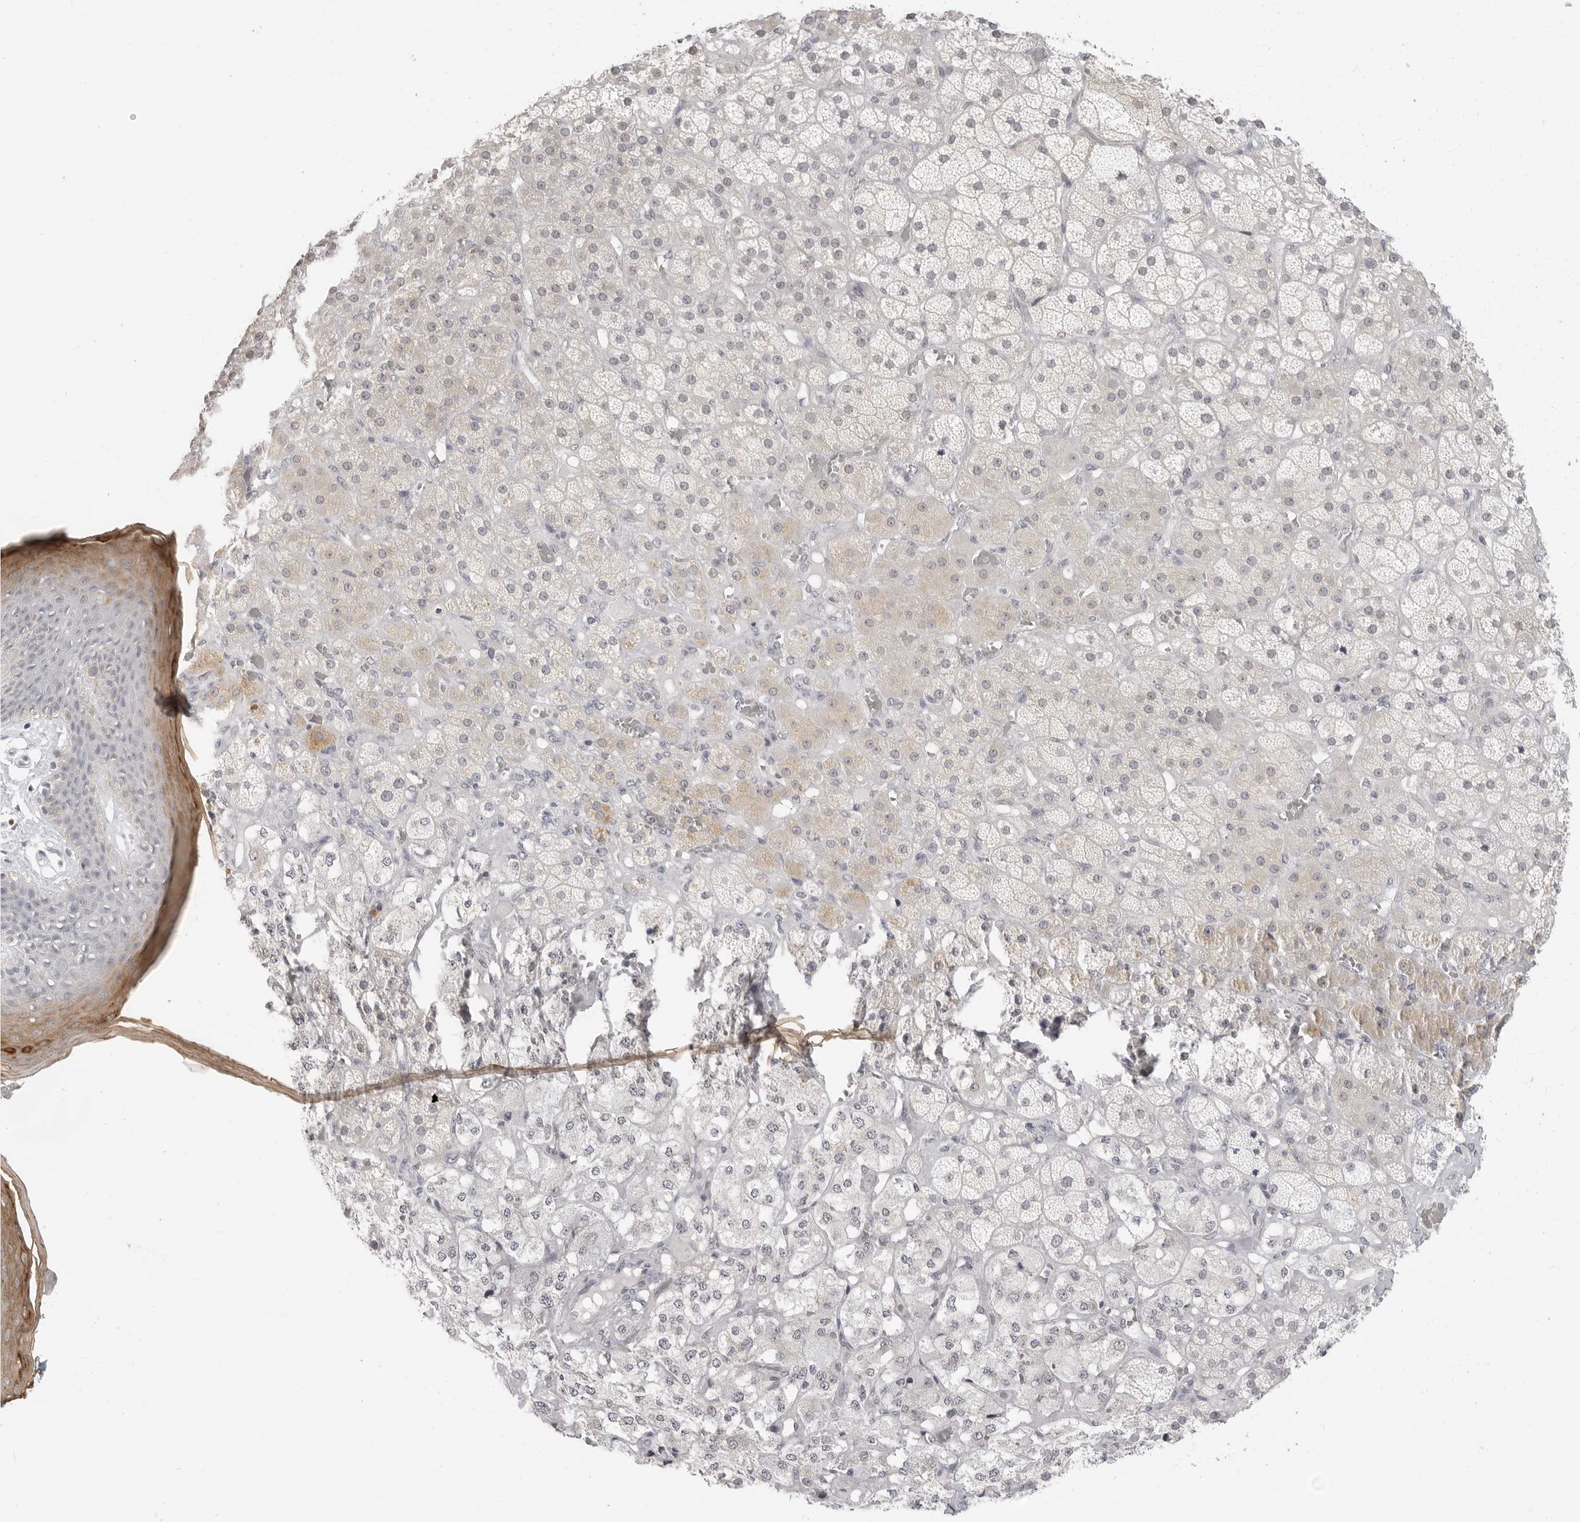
{"staining": {"intensity": "weak", "quantity": "<25%", "location": "cytoplasmic/membranous"}, "tissue": "adrenal gland", "cell_type": "Glandular cells", "image_type": "normal", "snomed": [{"axis": "morphology", "description": "Normal tissue, NOS"}, {"axis": "topography", "description": "Adrenal gland"}], "caption": "IHC of benign adrenal gland displays no staining in glandular cells. Brightfield microscopy of immunohistochemistry (IHC) stained with DAB (brown) and hematoxylin (blue), captured at high magnification.", "gene": "KLK11", "patient": {"sex": "male", "age": 57}}